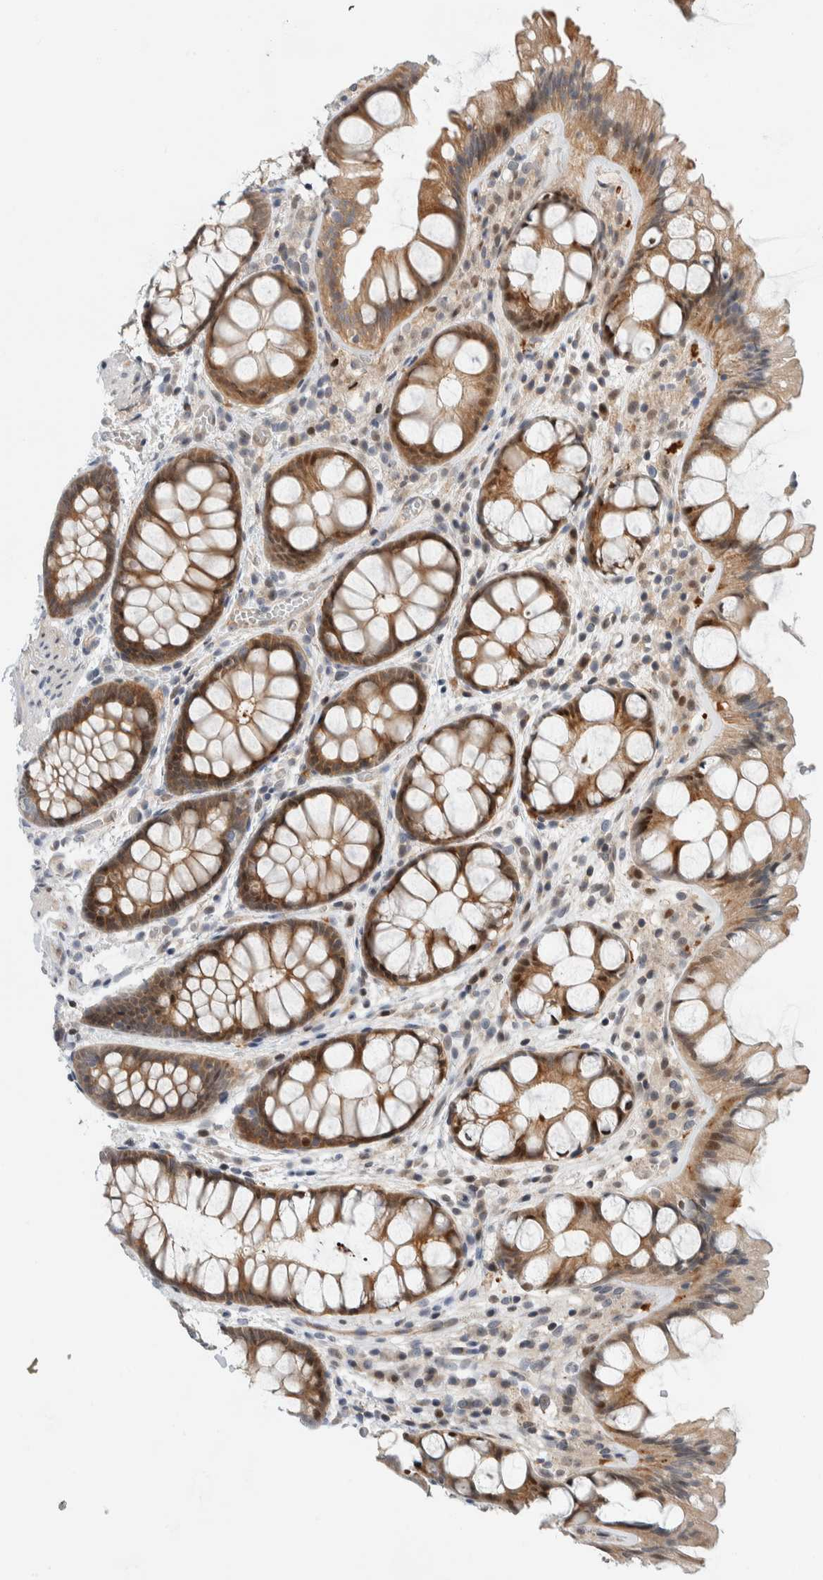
{"staining": {"intensity": "weak", "quantity": "25%-75%", "location": "cytoplasmic/membranous"}, "tissue": "colon", "cell_type": "Endothelial cells", "image_type": "normal", "snomed": [{"axis": "morphology", "description": "Normal tissue, NOS"}, {"axis": "topography", "description": "Colon"}], "caption": "This is a photomicrograph of IHC staining of normal colon, which shows weak expression in the cytoplasmic/membranous of endothelial cells.", "gene": "NCR3LG1", "patient": {"sex": "male", "age": 47}}